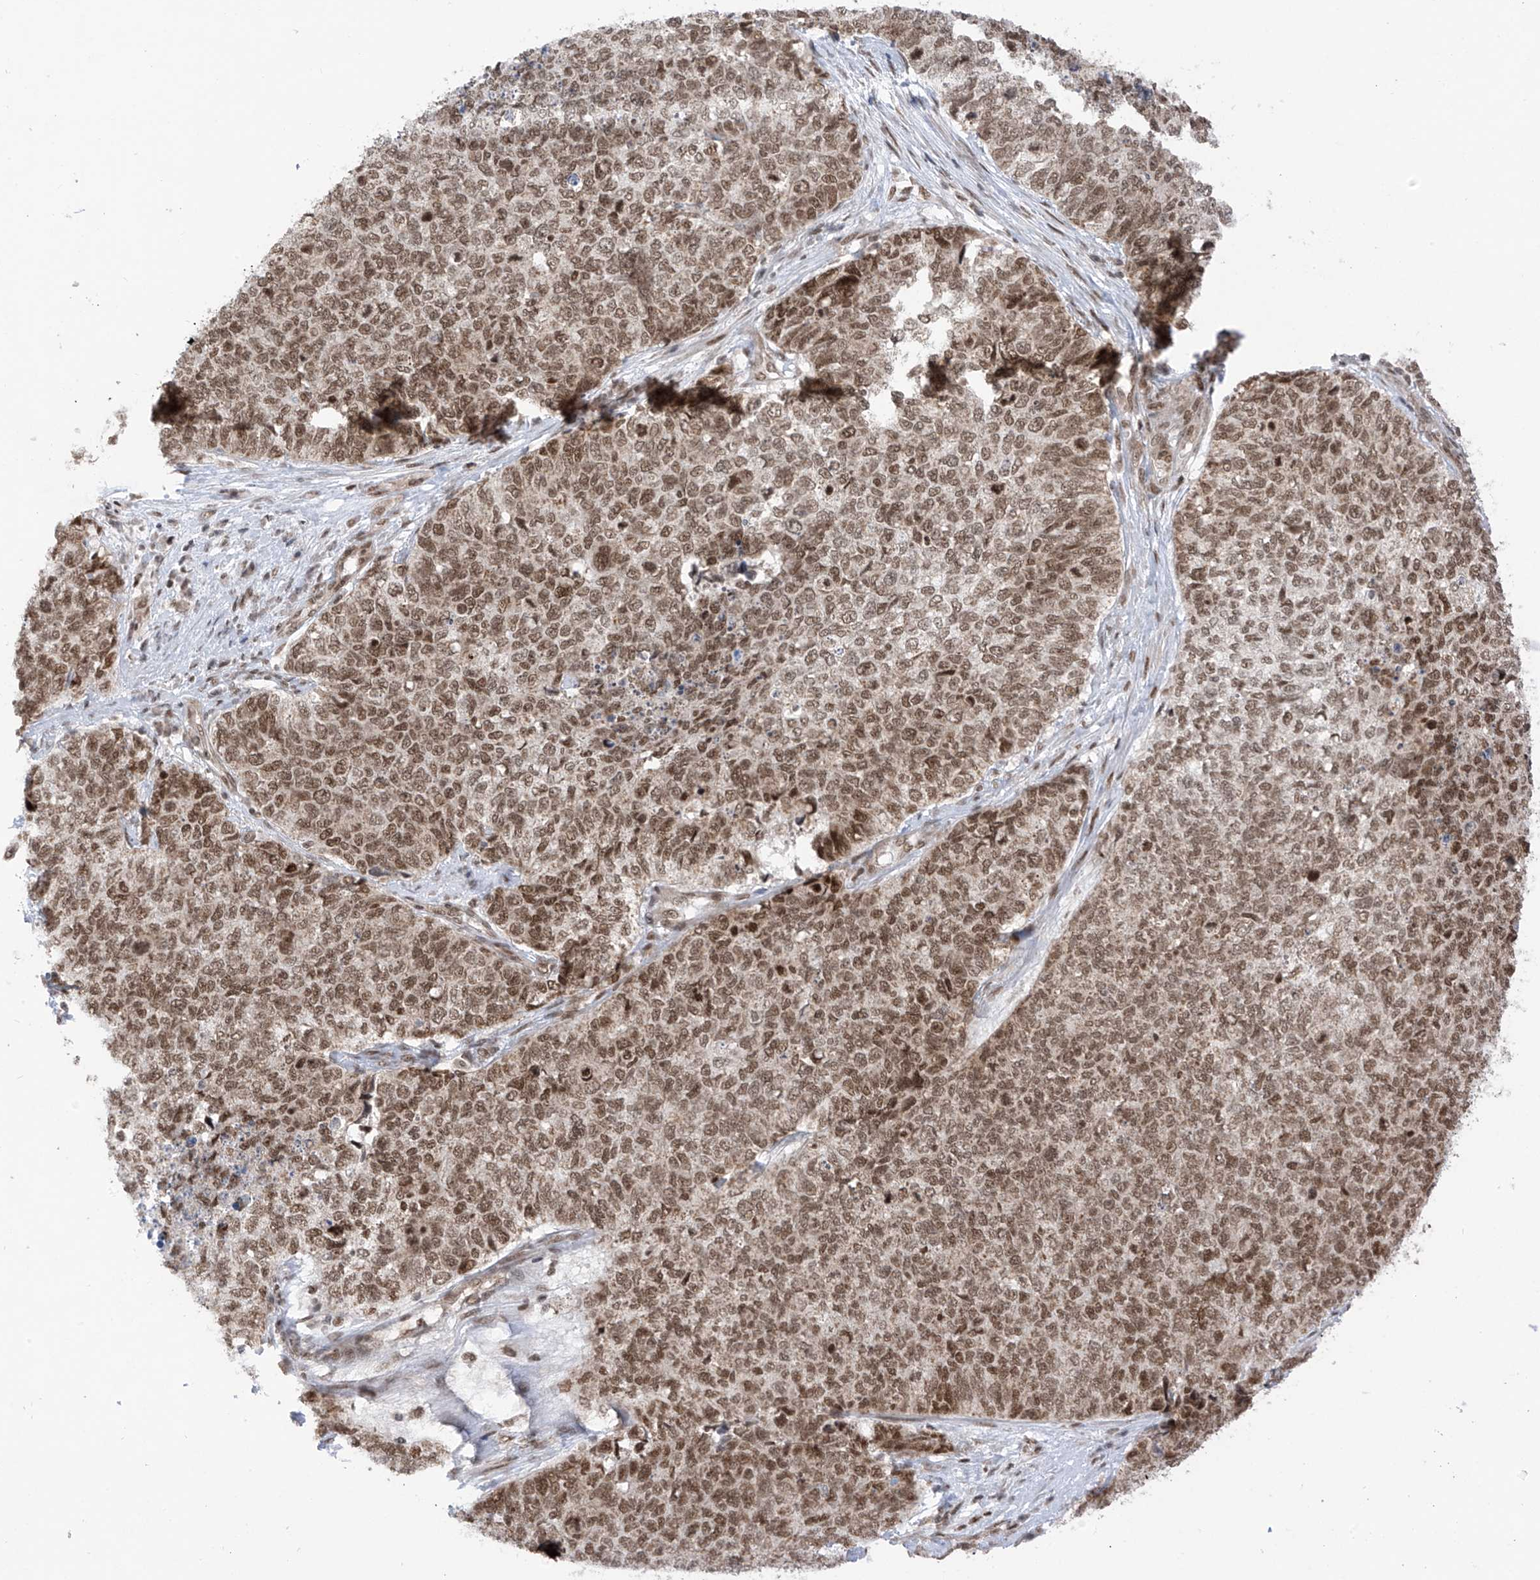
{"staining": {"intensity": "moderate", "quantity": ">75%", "location": "nuclear"}, "tissue": "cervical cancer", "cell_type": "Tumor cells", "image_type": "cancer", "snomed": [{"axis": "morphology", "description": "Squamous cell carcinoma, NOS"}, {"axis": "topography", "description": "Cervix"}], "caption": "Cervical cancer was stained to show a protein in brown. There is medium levels of moderate nuclear staining in about >75% of tumor cells.", "gene": "AURKAIP1", "patient": {"sex": "female", "age": 63}}